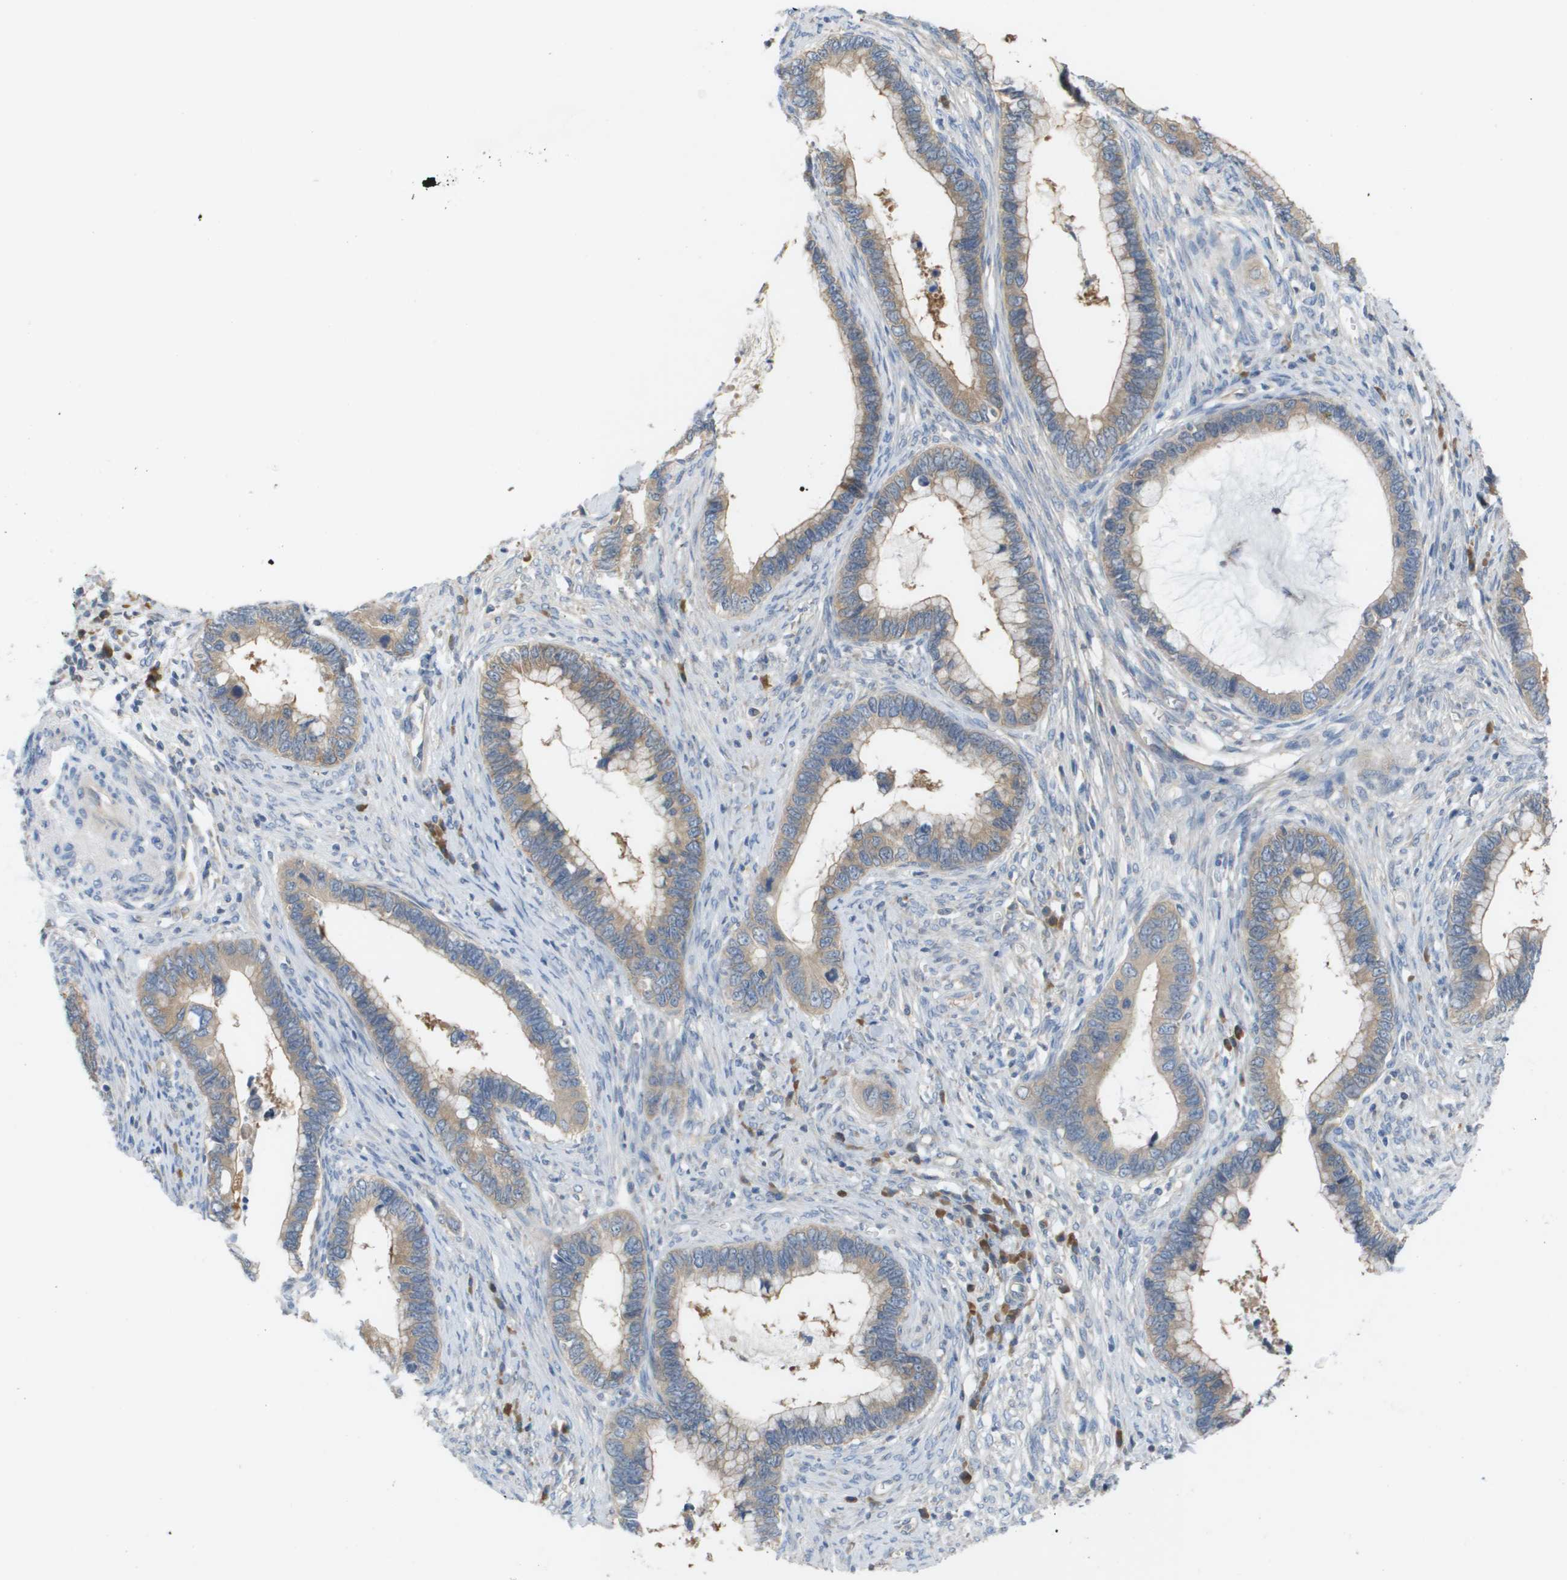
{"staining": {"intensity": "moderate", "quantity": ">75%", "location": "cytoplasmic/membranous"}, "tissue": "cervical cancer", "cell_type": "Tumor cells", "image_type": "cancer", "snomed": [{"axis": "morphology", "description": "Adenocarcinoma, NOS"}, {"axis": "topography", "description": "Cervix"}], "caption": "Protein staining of cervical cancer (adenocarcinoma) tissue demonstrates moderate cytoplasmic/membranous expression in about >75% of tumor cells.", "gene": "UBA5", "patient": {"sex": "female", "age": 44}}